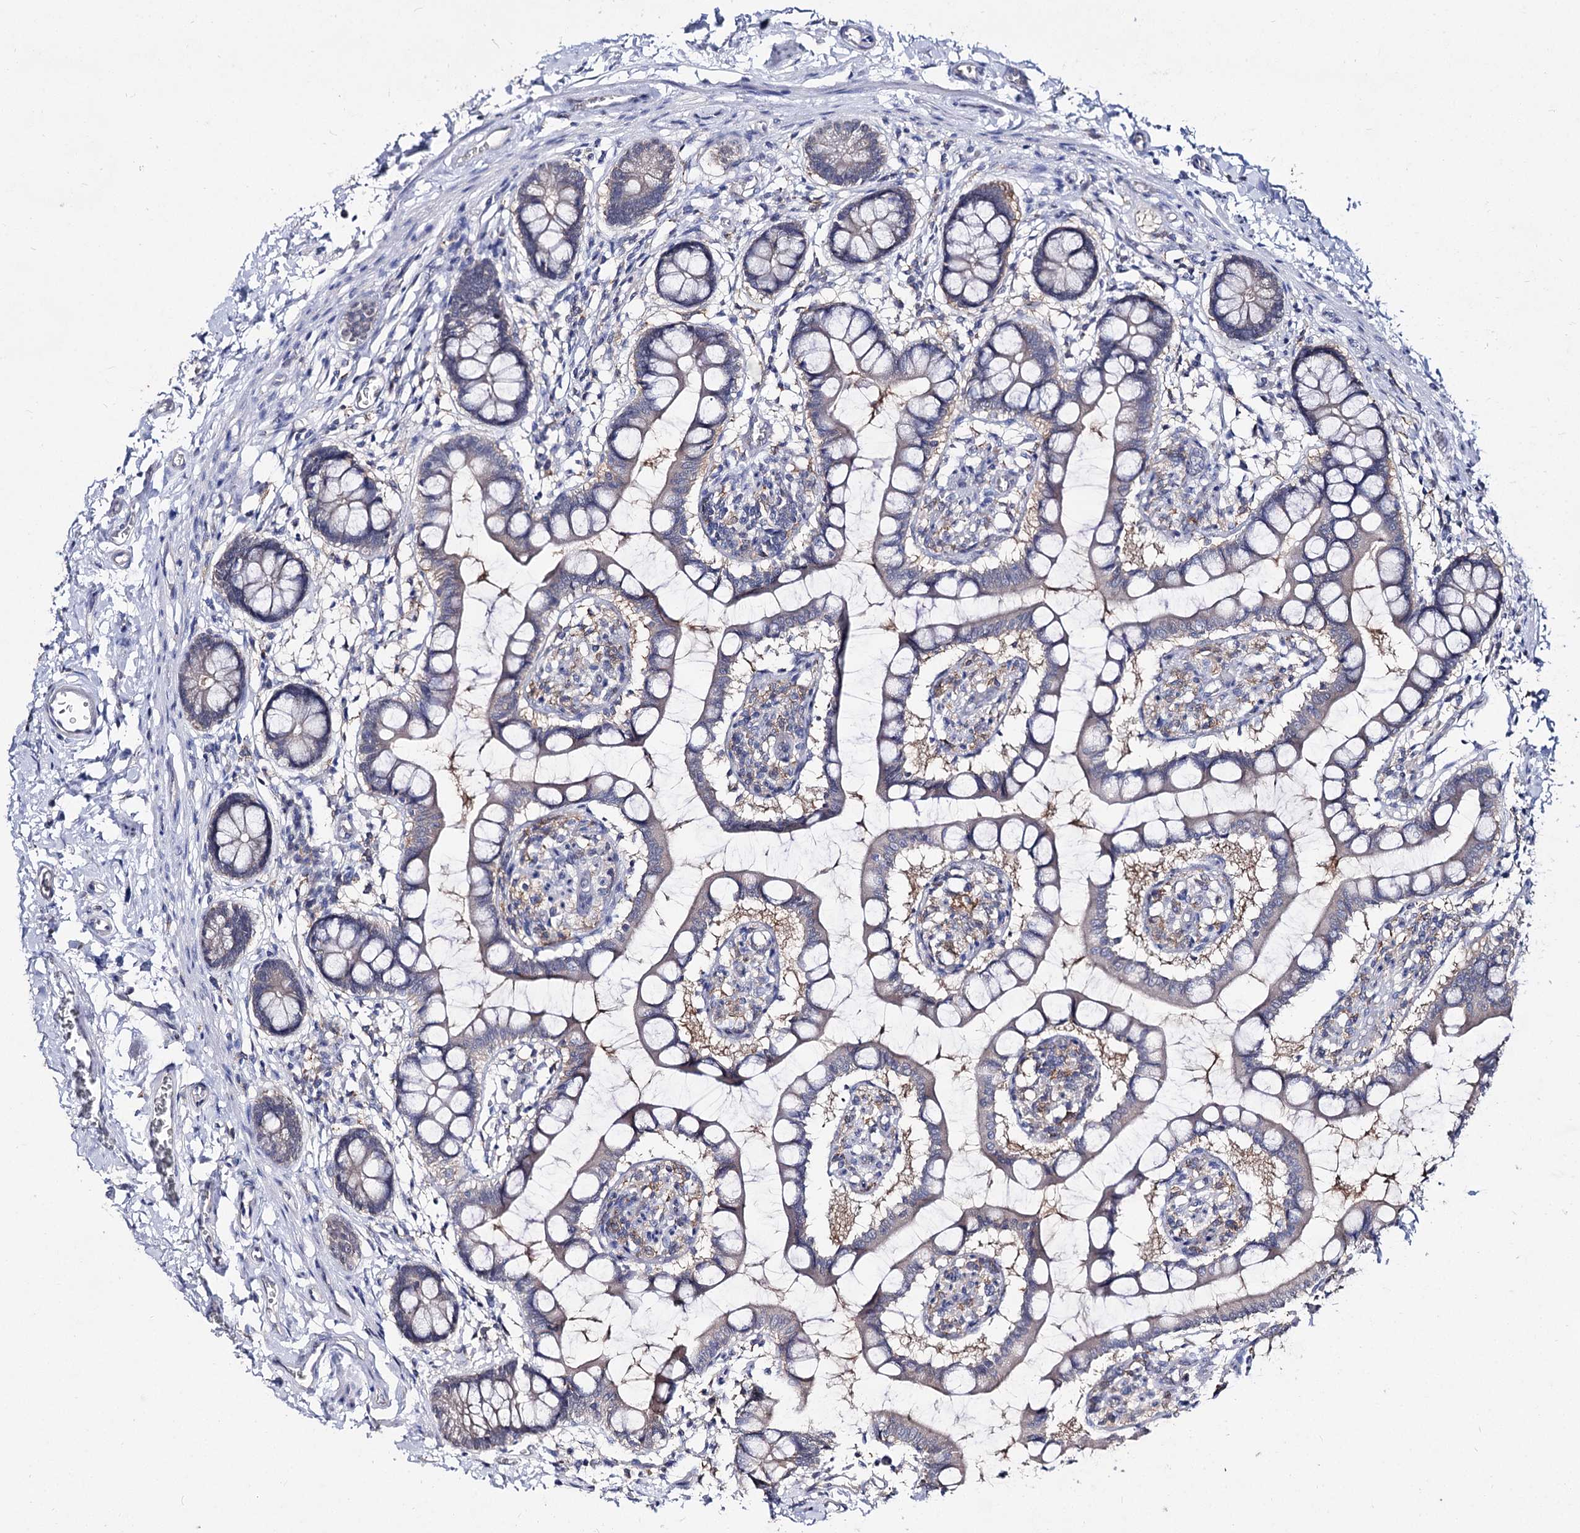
{"staining": {"intensity": "negative", "quantity": "none", "location": "none"}, "tissue": "small intestine", "cell_type": "Glandular cells", "image_type": "normal", "snomed": [{"axis": "morphology", "description": "Normal tissue, NOS"}, {"axis": "topography", "description": "Small intestine"}], "caption": "This is a image of IHC staining of normal small intestine, which shows no expression in glandular cells.", "gene": "ACTR6", "patient": {"sex": "male", "age": 52}}